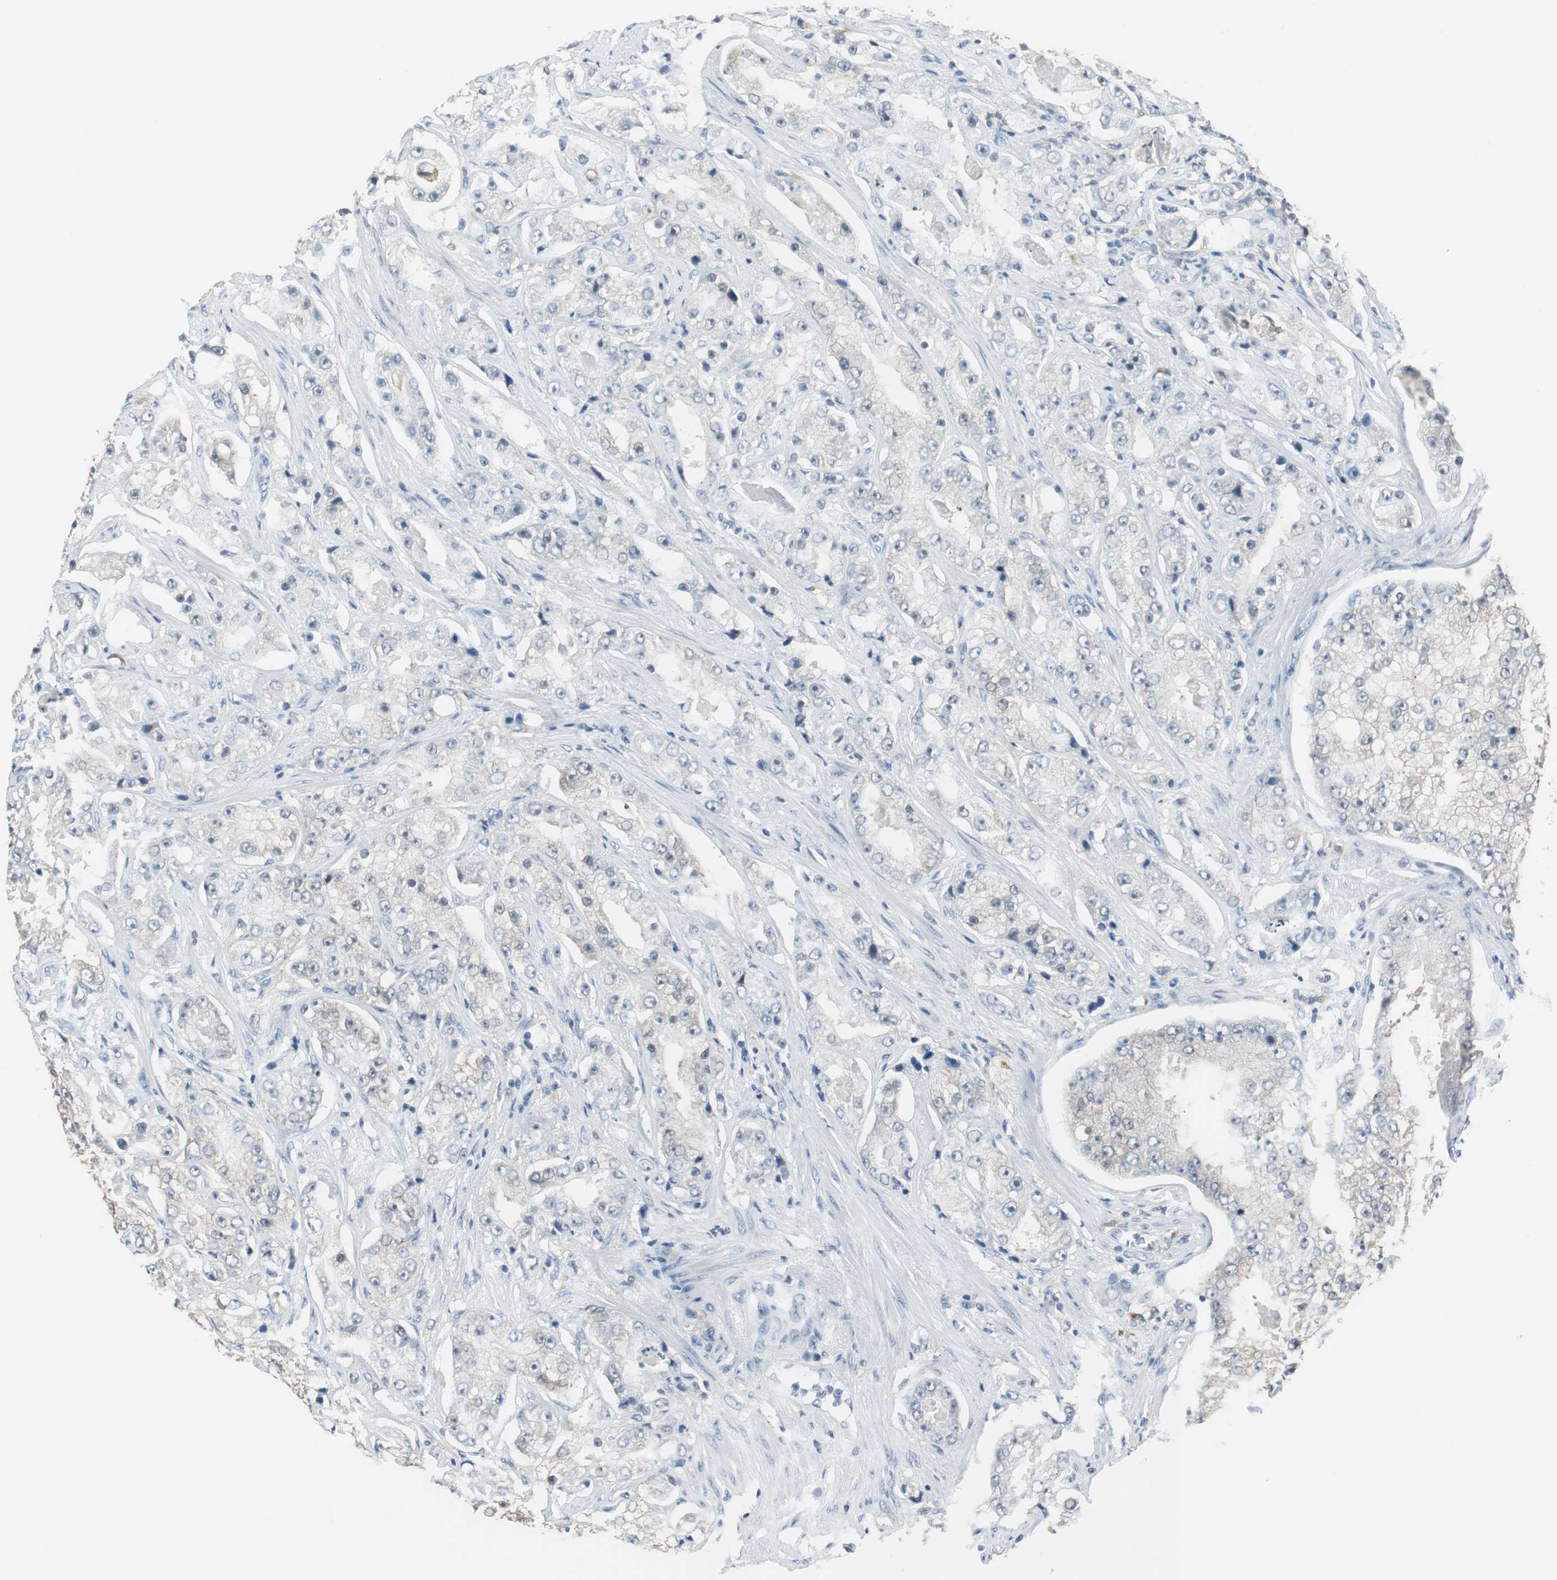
{"staining": {"intensity": "negative", "quantity": "none", "location": "none"}, "tissue": "prostate cancer", "cell_type": "Tumor cells", "image_type": "cancer", "snomed": [{"axis": "morphology", "description": "Adenocarcinoma, High grade"}, {"axis": "topography", "description": "Prostate"}], "caption": "DAB immunohistochemical staining of human prostate cancer (adenocarcinoma (high-grade)) exhibits no significant expression in tumor cells. (DAB immunohistochemistry, high magnification).", "gene": "MSTO1", "patient": {"sex": "male", "age": 73}}